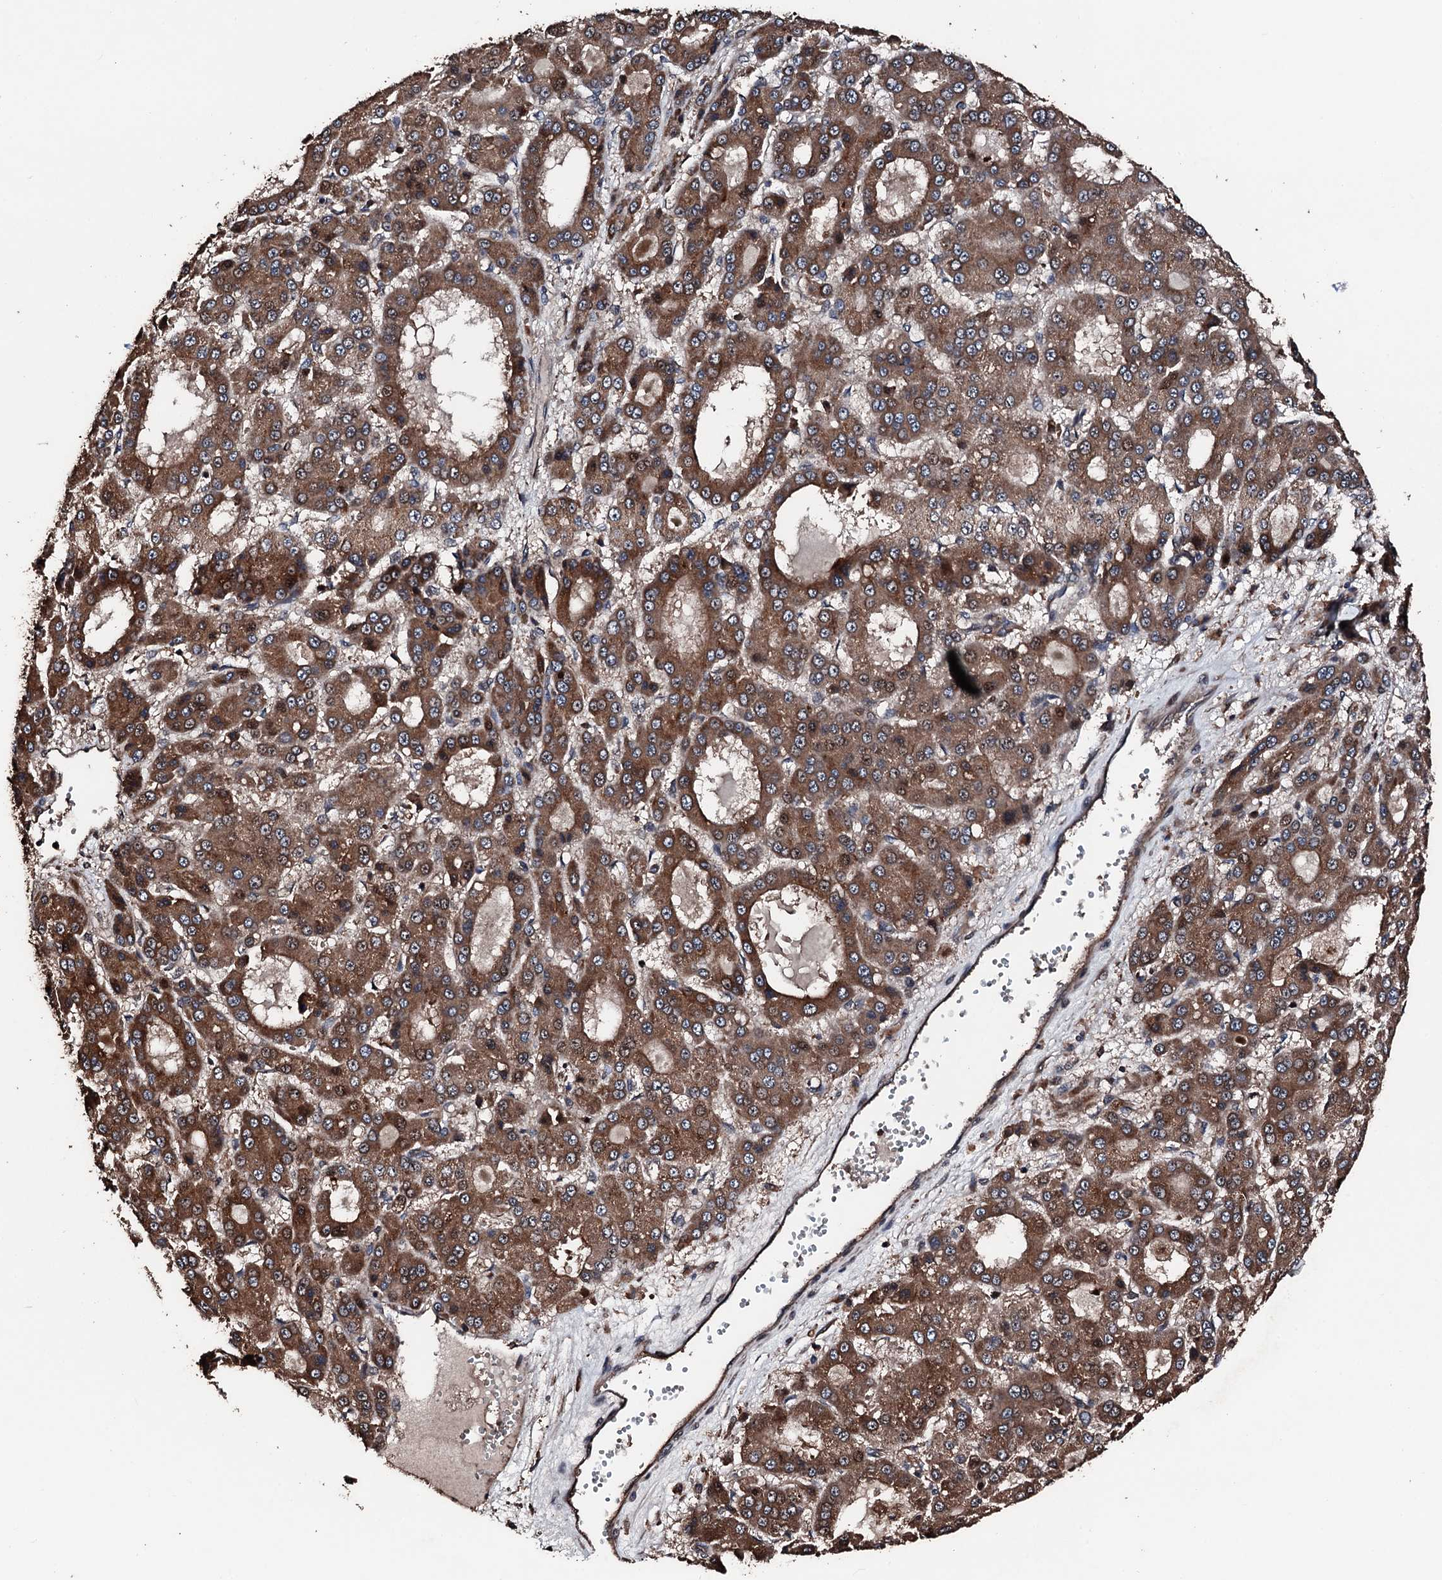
{"staining": {"intensity": "strong", "quantity": ">75%", "location": "cytoplasmic/membranous"}, "tissue": "liver cancer", "cell_type": "Tumor cells", "image_type": "cancer", "snomed": [{"axis": "morphology", "description": "Carcinoma, Hepatocellular, NOS"}, {"axis": "topography", "description": "Liver"}], "caption": "Immunohistochemistry (IHC) image of neoplastic tissue: hepatocellular carcinoma (liver) stained using immunohistochemistry displays high levels of strong protein expression localized specifically in the cytoplasmic/membranous of tumor cells, appearing as a cytoplasmic/membranous brown color.", "gene": "KIF18A", "patient": {"sex": "male", "age": 70}}